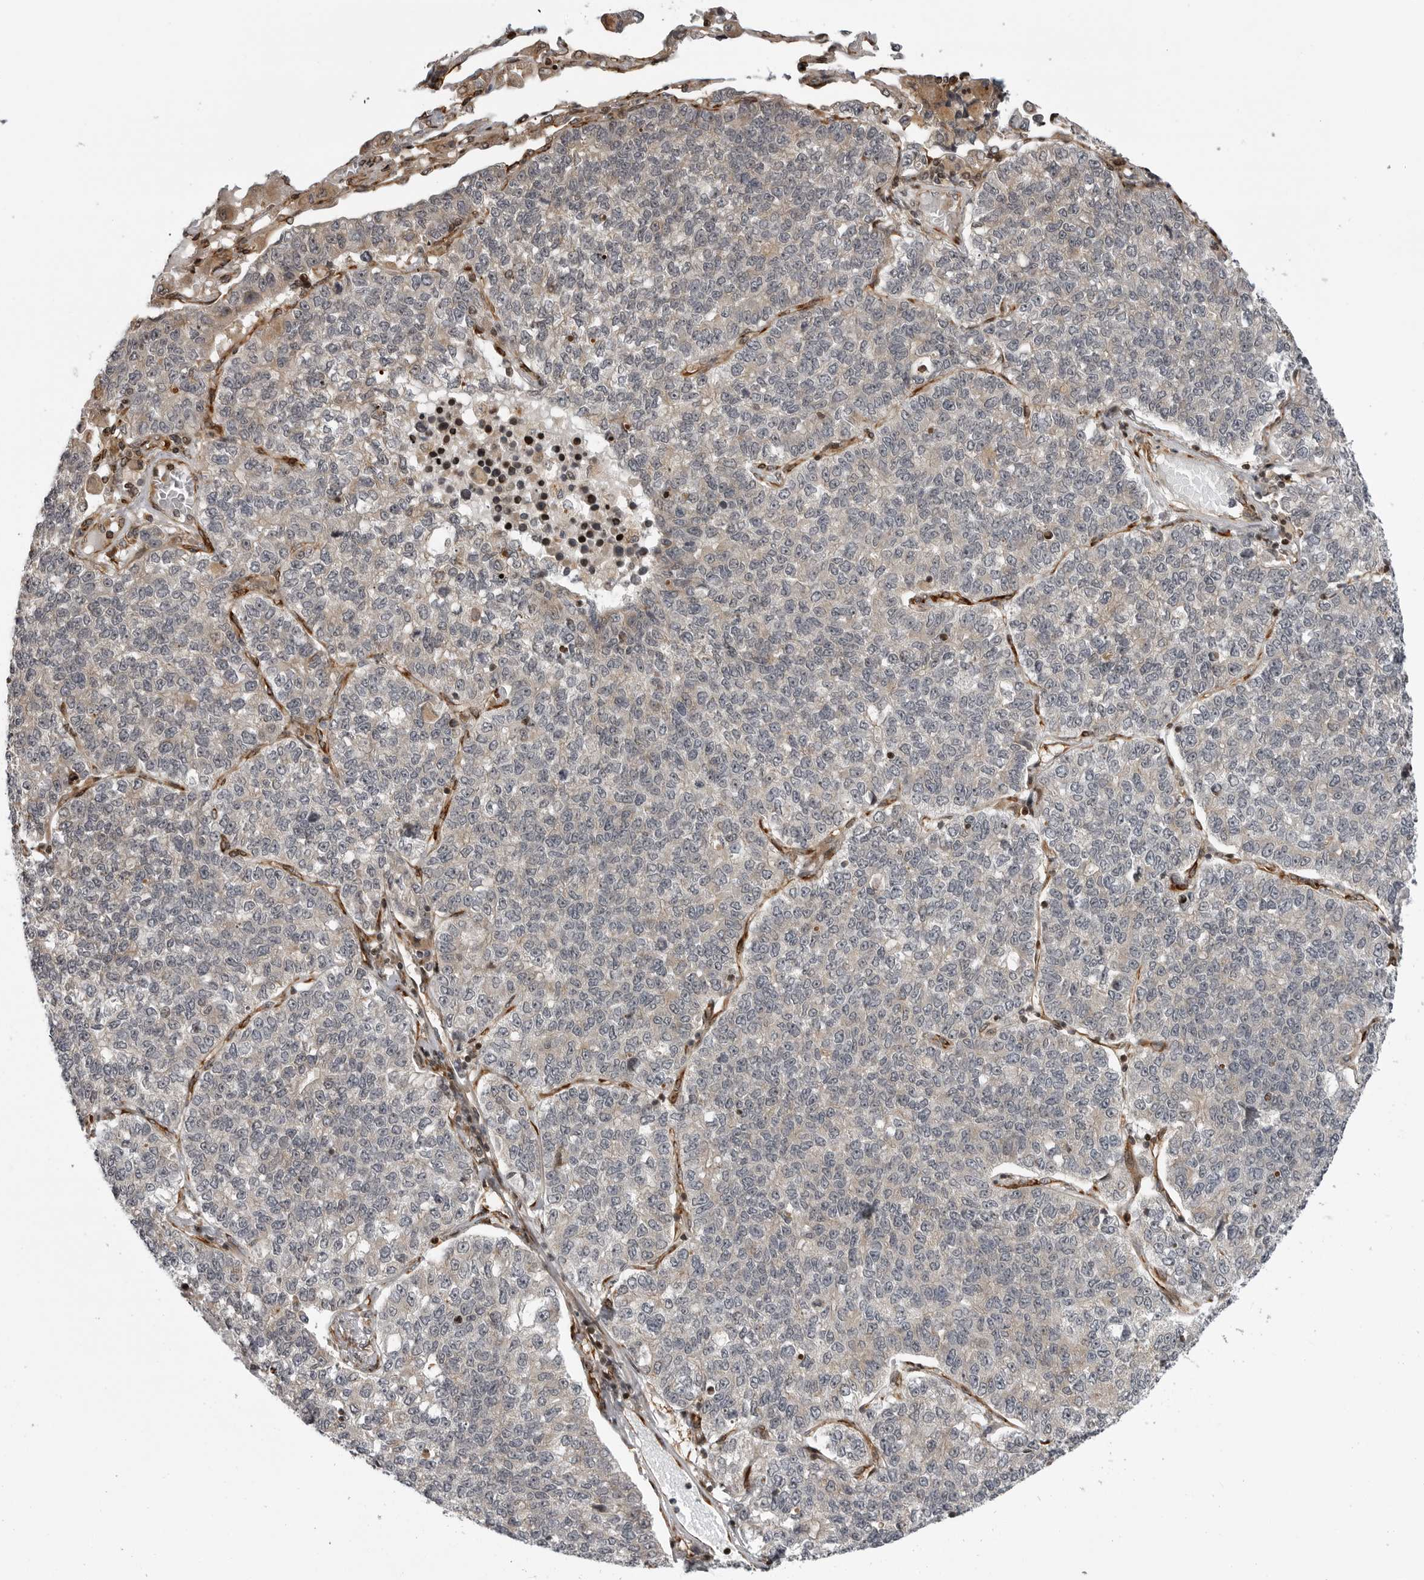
{"staining": {"intensity": "weak", "quantity": "<25%", "location": "cytoplasmic/membranous"}, "tissue": "lung cancer", "cell_type": "Tumor cells", "image_type": "cancer", "snomed": [{"axis": "morphology", "description": "Adenocarcinoma, NOS"}, {"axis": "topography", "description": "Lung"}], "caption": "The IHC photomicrograph has no significant staining in tumor cells of lung cancer tissue.", "gene": "ABL1", "patient": {"sex": "male", "age": 49}}